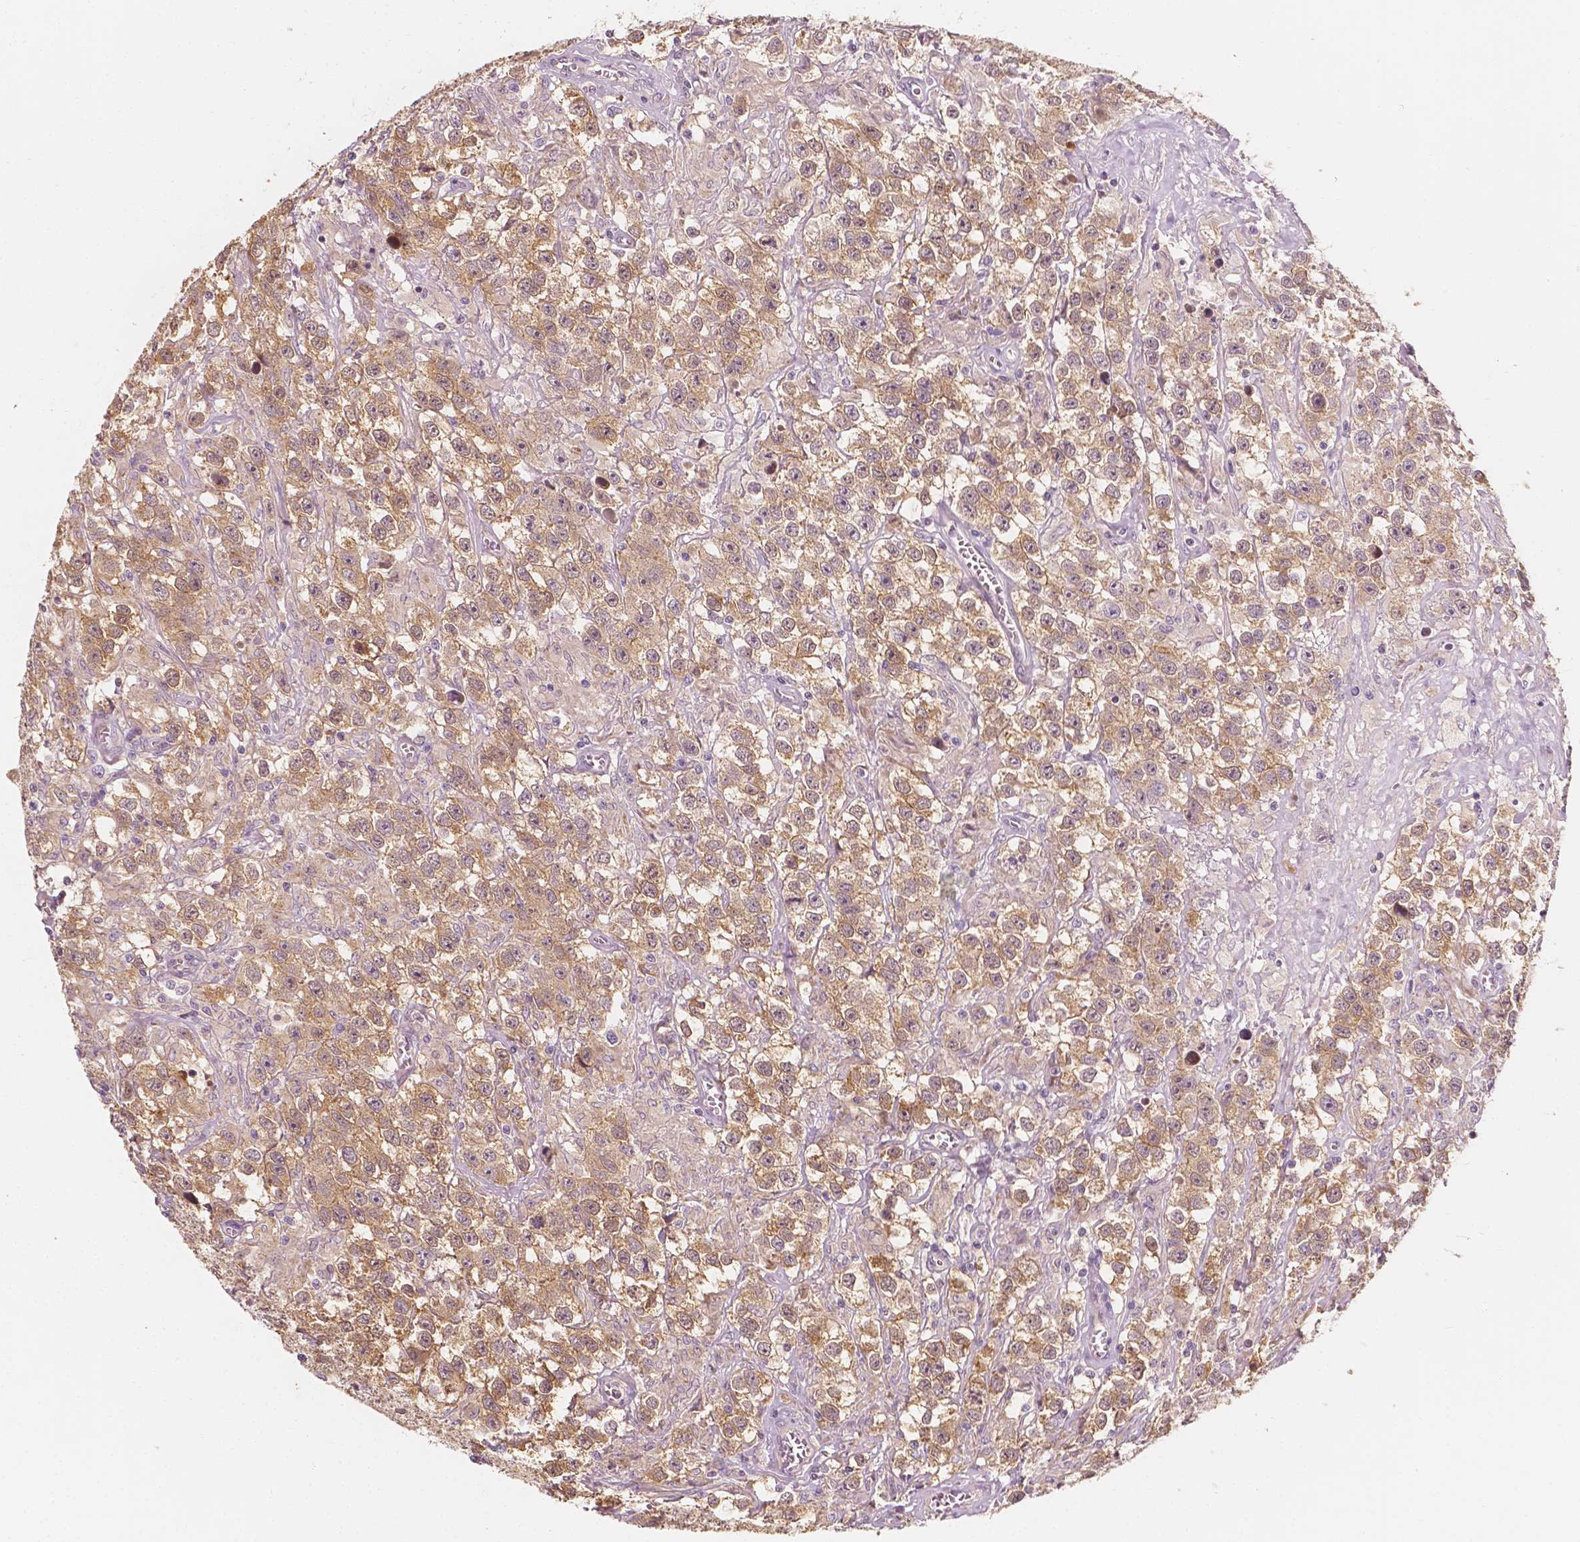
{"staining": {"intensity": "moderate", "quantity": ">75%", "location": "cytoplasmic/membranous"}, "tissue": "testis cancer", "cell_type": "Tumor cells", "image_type": "cancer", "snomed": [{"axis": "morphology", "description": "Seminoma, NOS"}, {"axis": "topography", "description": "Testis"}], "caption": "IHC of human testis seminoma reveals medium levels of moderate cytoplasmic/membranous positivity in about >75% of tumor cells. The protein of interest is stained brown, and the nuclei are stained in blue (DAB (3,3'-diaminobenzidine) IHC with brightfield microscopy, high magnification).", "gene": "SHPK", "patient": {"sex": "male", "age": 43}}